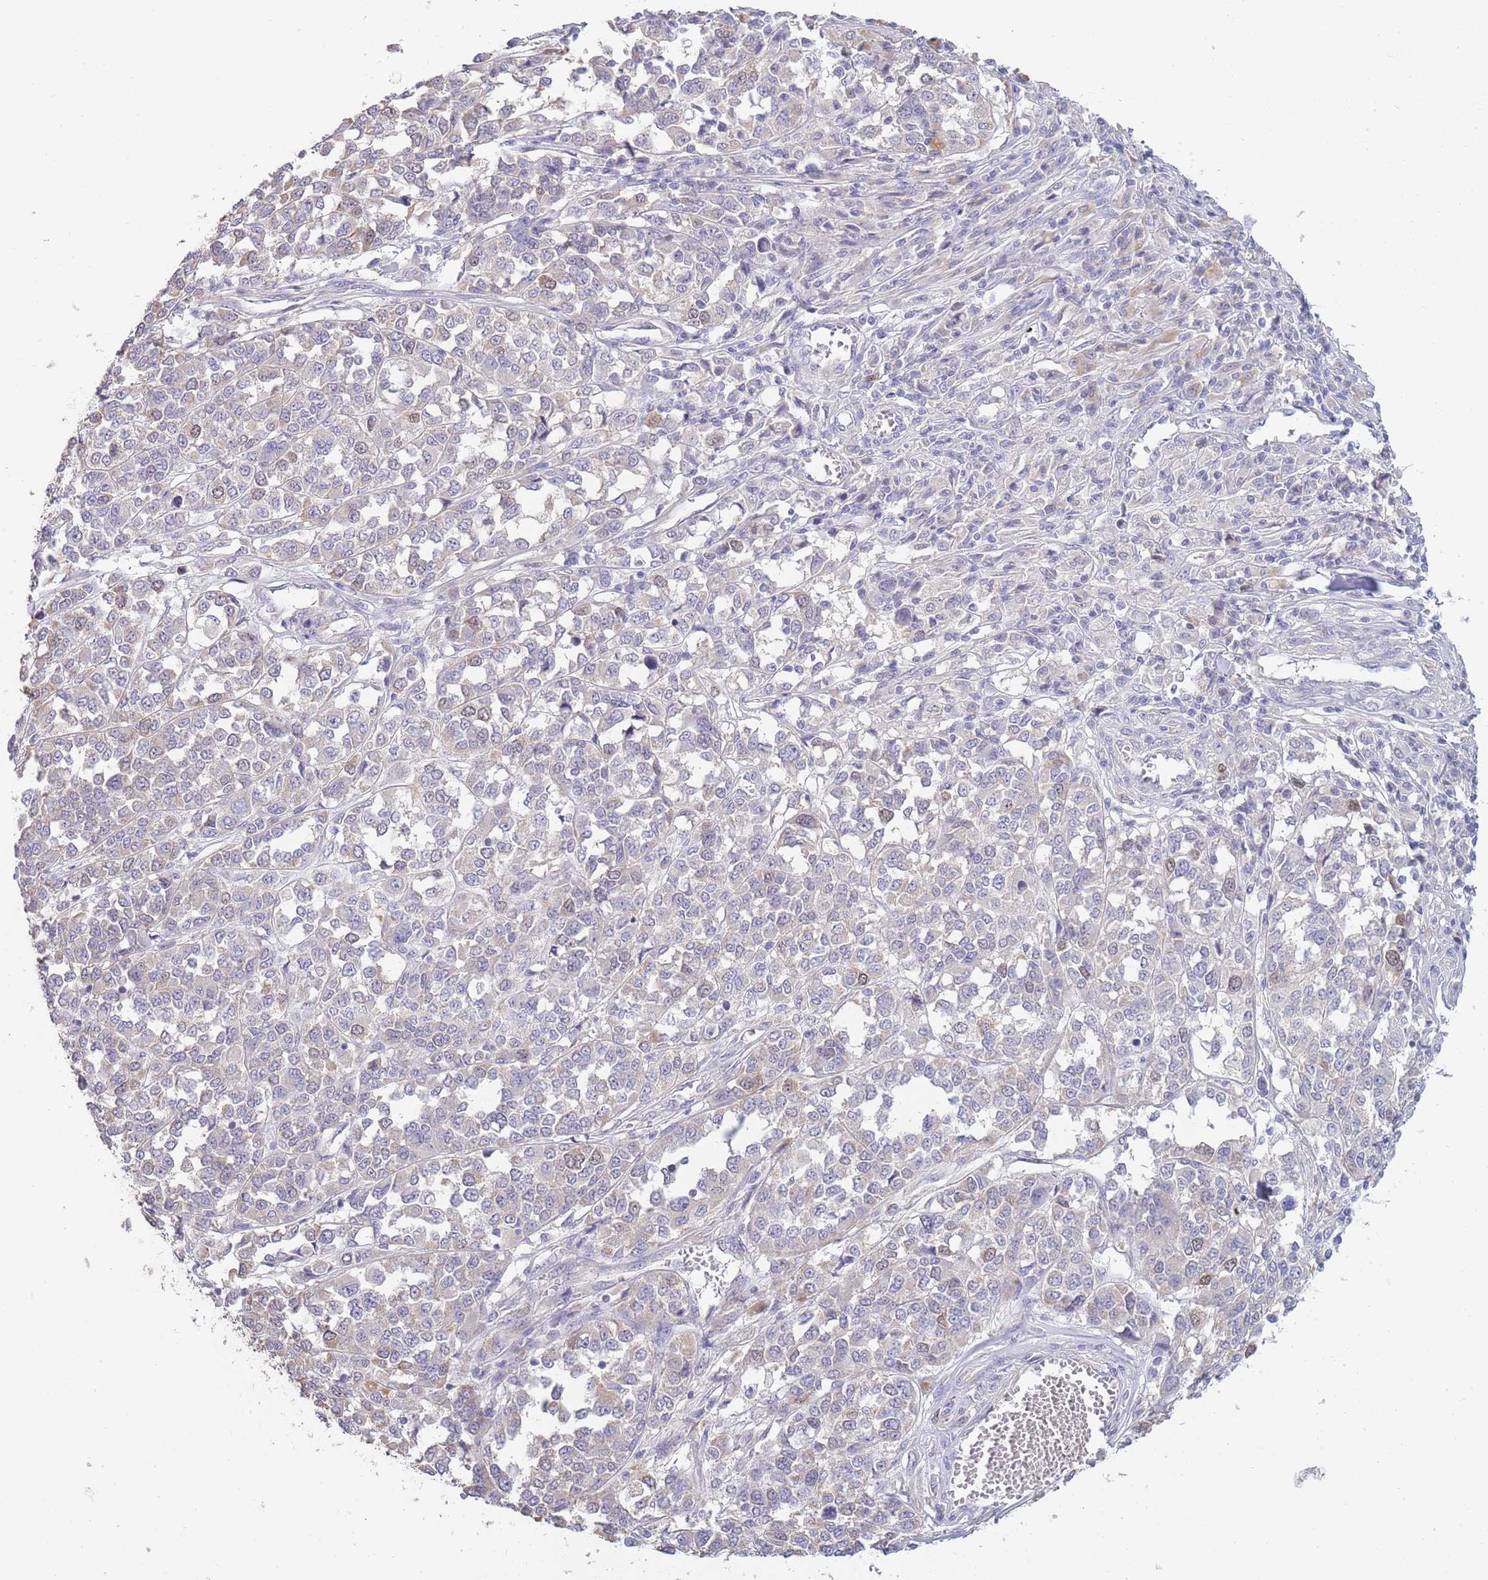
{"staining": {"intensity": "weak", "quantity": "<25%", "location": "nuclear"}, "tissue": "melanoma", "cell_type": "Tumor cells", "image_type": "cancer", "snomed": [{"axis": "morphology", "description": "Malignant melanoma, Metastatic site"}, {"axis": "topography", "description": "Lymph node"}], "caption": "Tumor cells show no significant staining in melanoma. (Immunohistochemistry, brightfield microscopy, high magnification).", "gene": "PIMREG", "patient": {"sex": "male", "age": 44}}